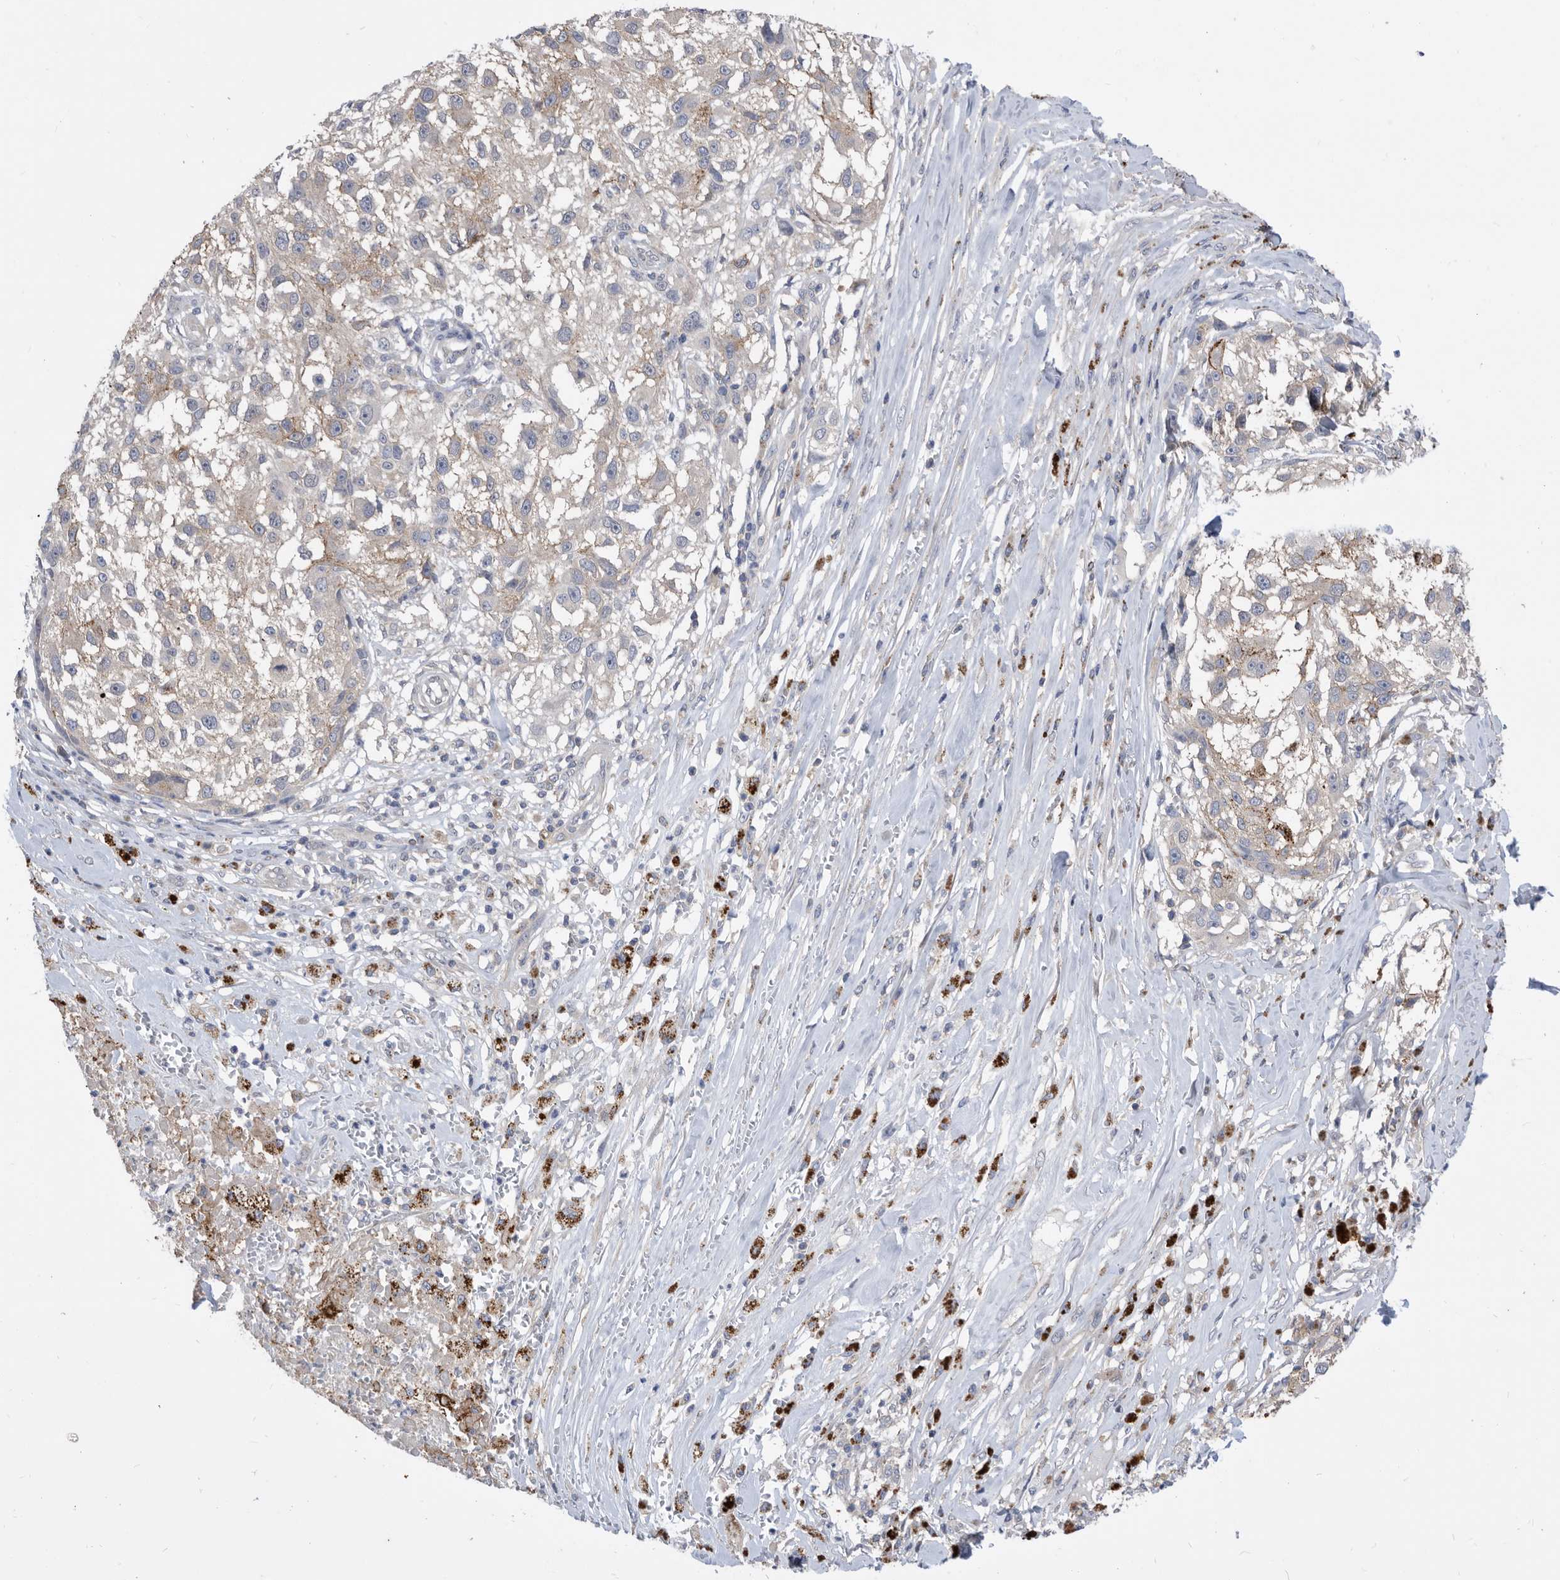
{"staining": {"intensity": "negative", "quantity": "none", "location": "none"}, "tissue": "melanoma", "cell_type": "Tumor cells", "image_type": "cancer", "snomed": [{"axis": "morphology", "description": "Necrosis, NOS"}, {"axis": "morphology", "description": "Malignant melanoma, NOS"}, {"axis": "topography", "description": "Skin"}], "caption": "Immunohistochemical staining of melanoma displays no significant expression in tumor cells. The staining was performed using DAB to visualize the protein expression in brown, while the nuclei were stained in blue with hematoxylin (Magnification: 20x).", "gene": "CCT4", "patient": {"sex": "female", "age": 87}}